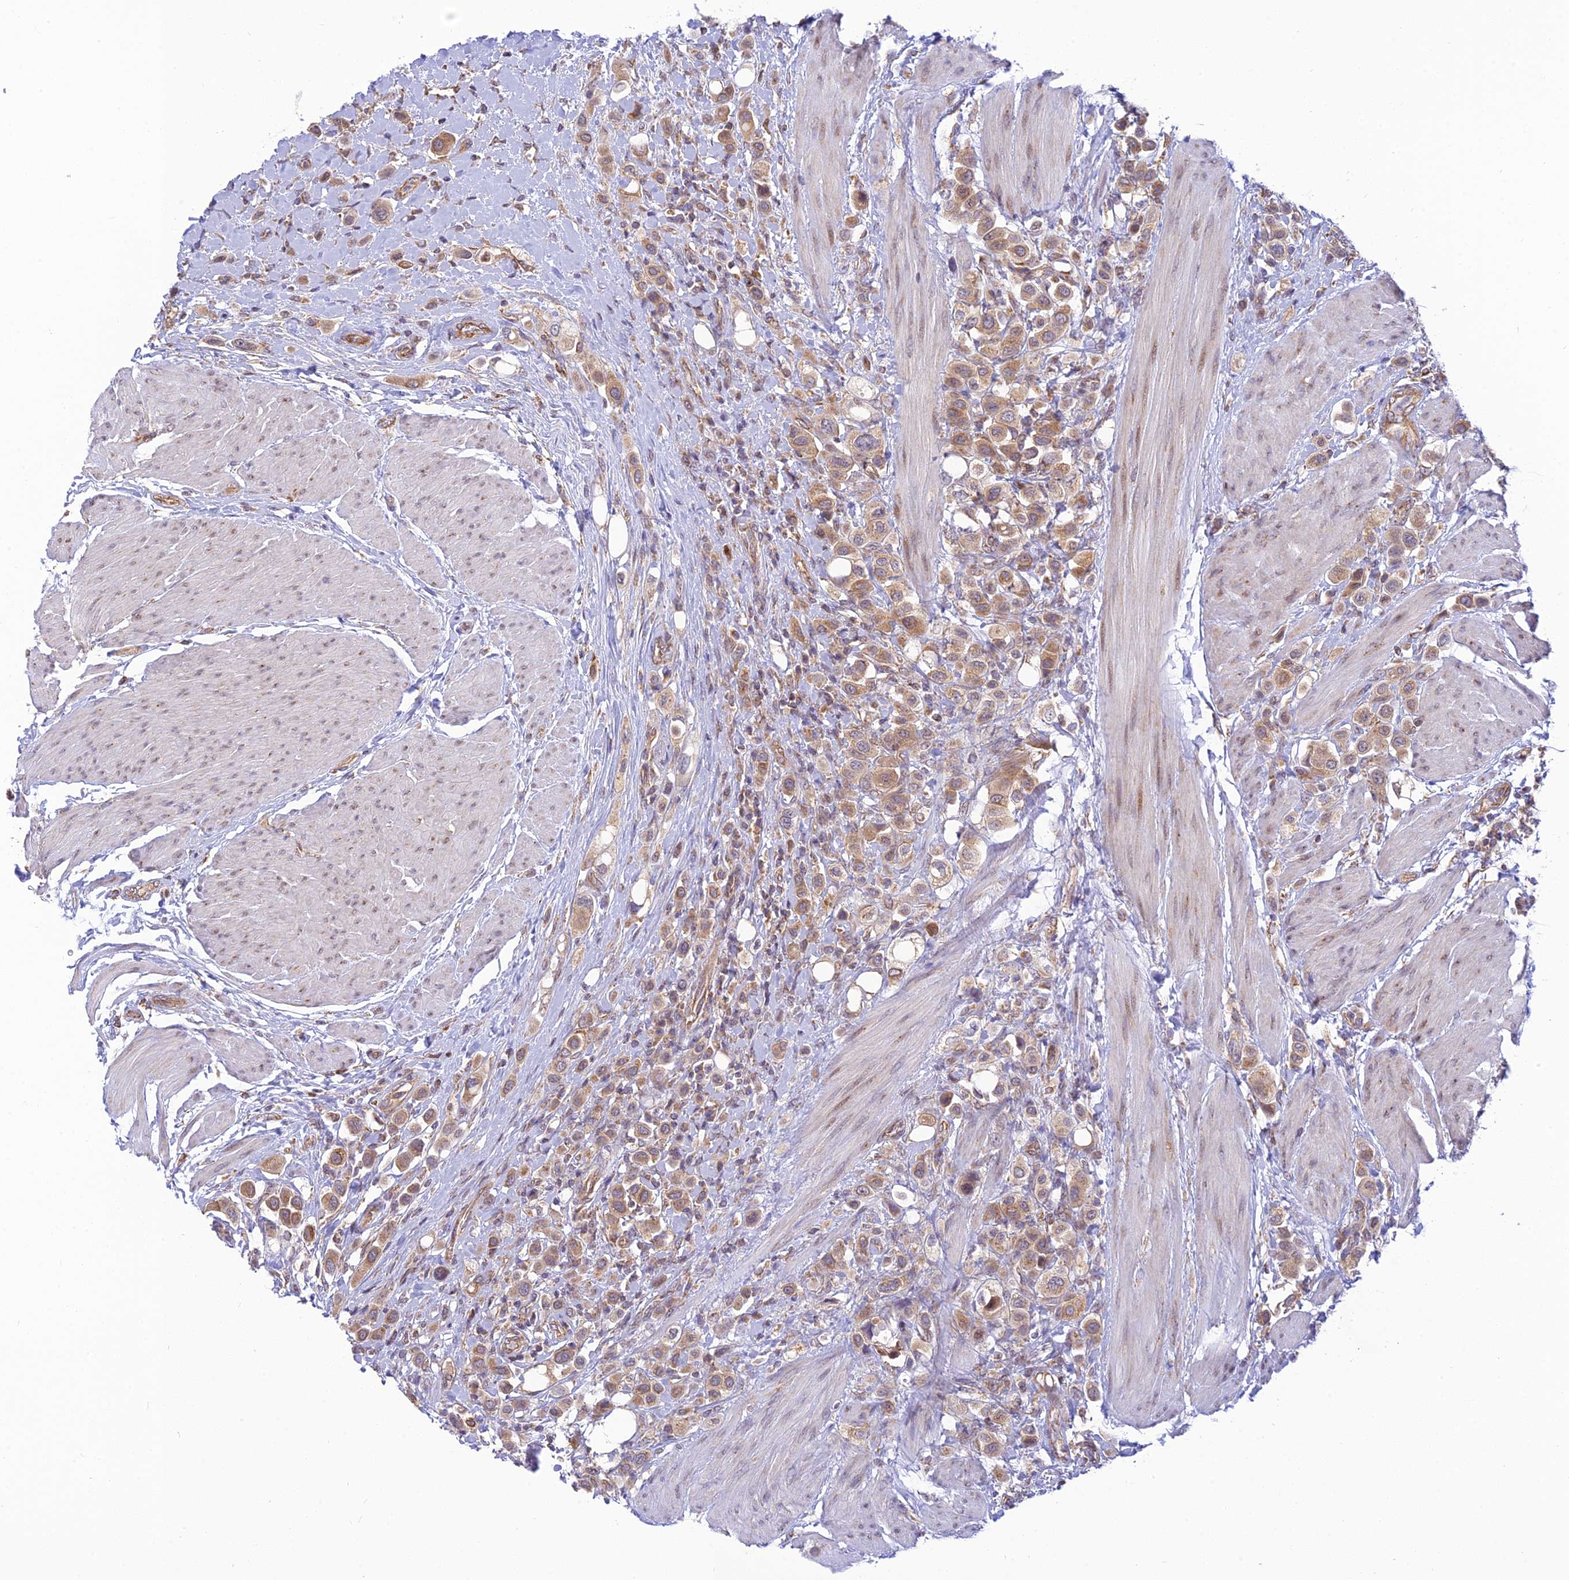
{"staining": {"intensity": "moderate", "quantity": ">75%", "location": "cytoplasmic/membranous"}, "tissue": "urothelial cancer", "cell_type": "Tumor cells", "image_type": "cancer", "snomed": [{"axis": "morphology", "description": "Urothelial carcinoma, High grade"}, {"axis": "topography", "description": "Urinary bladder"}], "caption": "DAB immunohistochemical staining of human urothelial cancer reveals moderate cytoplasmic/membranous protein positivity in approximately >75% of tumor cells. (Brightfield microscopy of DAB IHC at high magnification).", "gene": "HOOK2", "patient": {"sex": "male", "age": 50}}